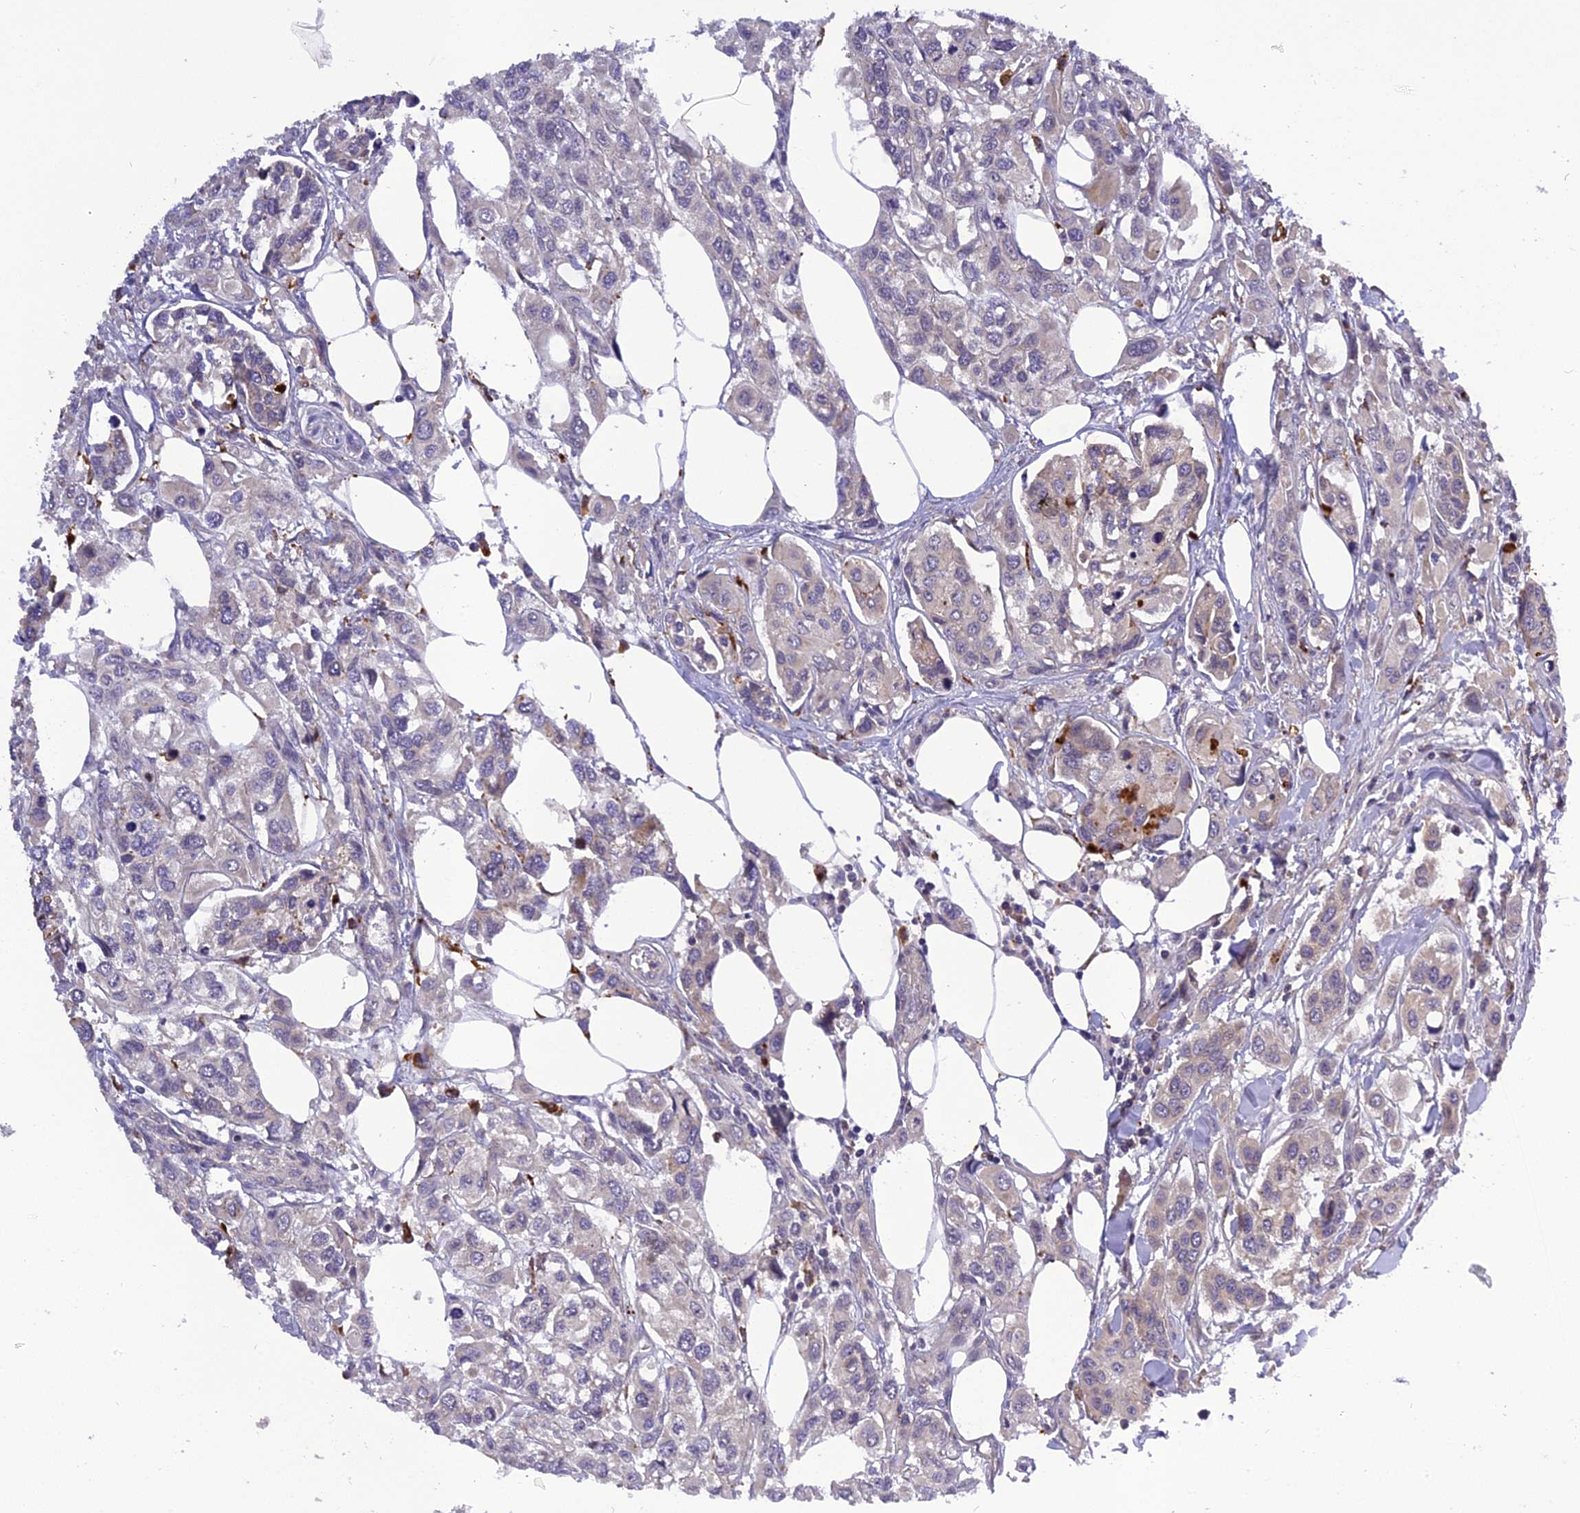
{"staining": {"intensity": "negative", "quantity": "none", "location": "none"}, "tissue": "urothelial cancer", "cell_type": "Tumor cells", "image_type": "cancer", "snomed": [{"axis": "morphology", "description": "Urothelial carcinoma, High grade"}, {"axis": "topography", "description": "Urinary bladder"}], "caption": "Image shows no significant protein expression in tumor cells of high-grade urothelial carcinoma.", "gene": "FNIP2", "patient": {"sex": "male", "age": 67}}